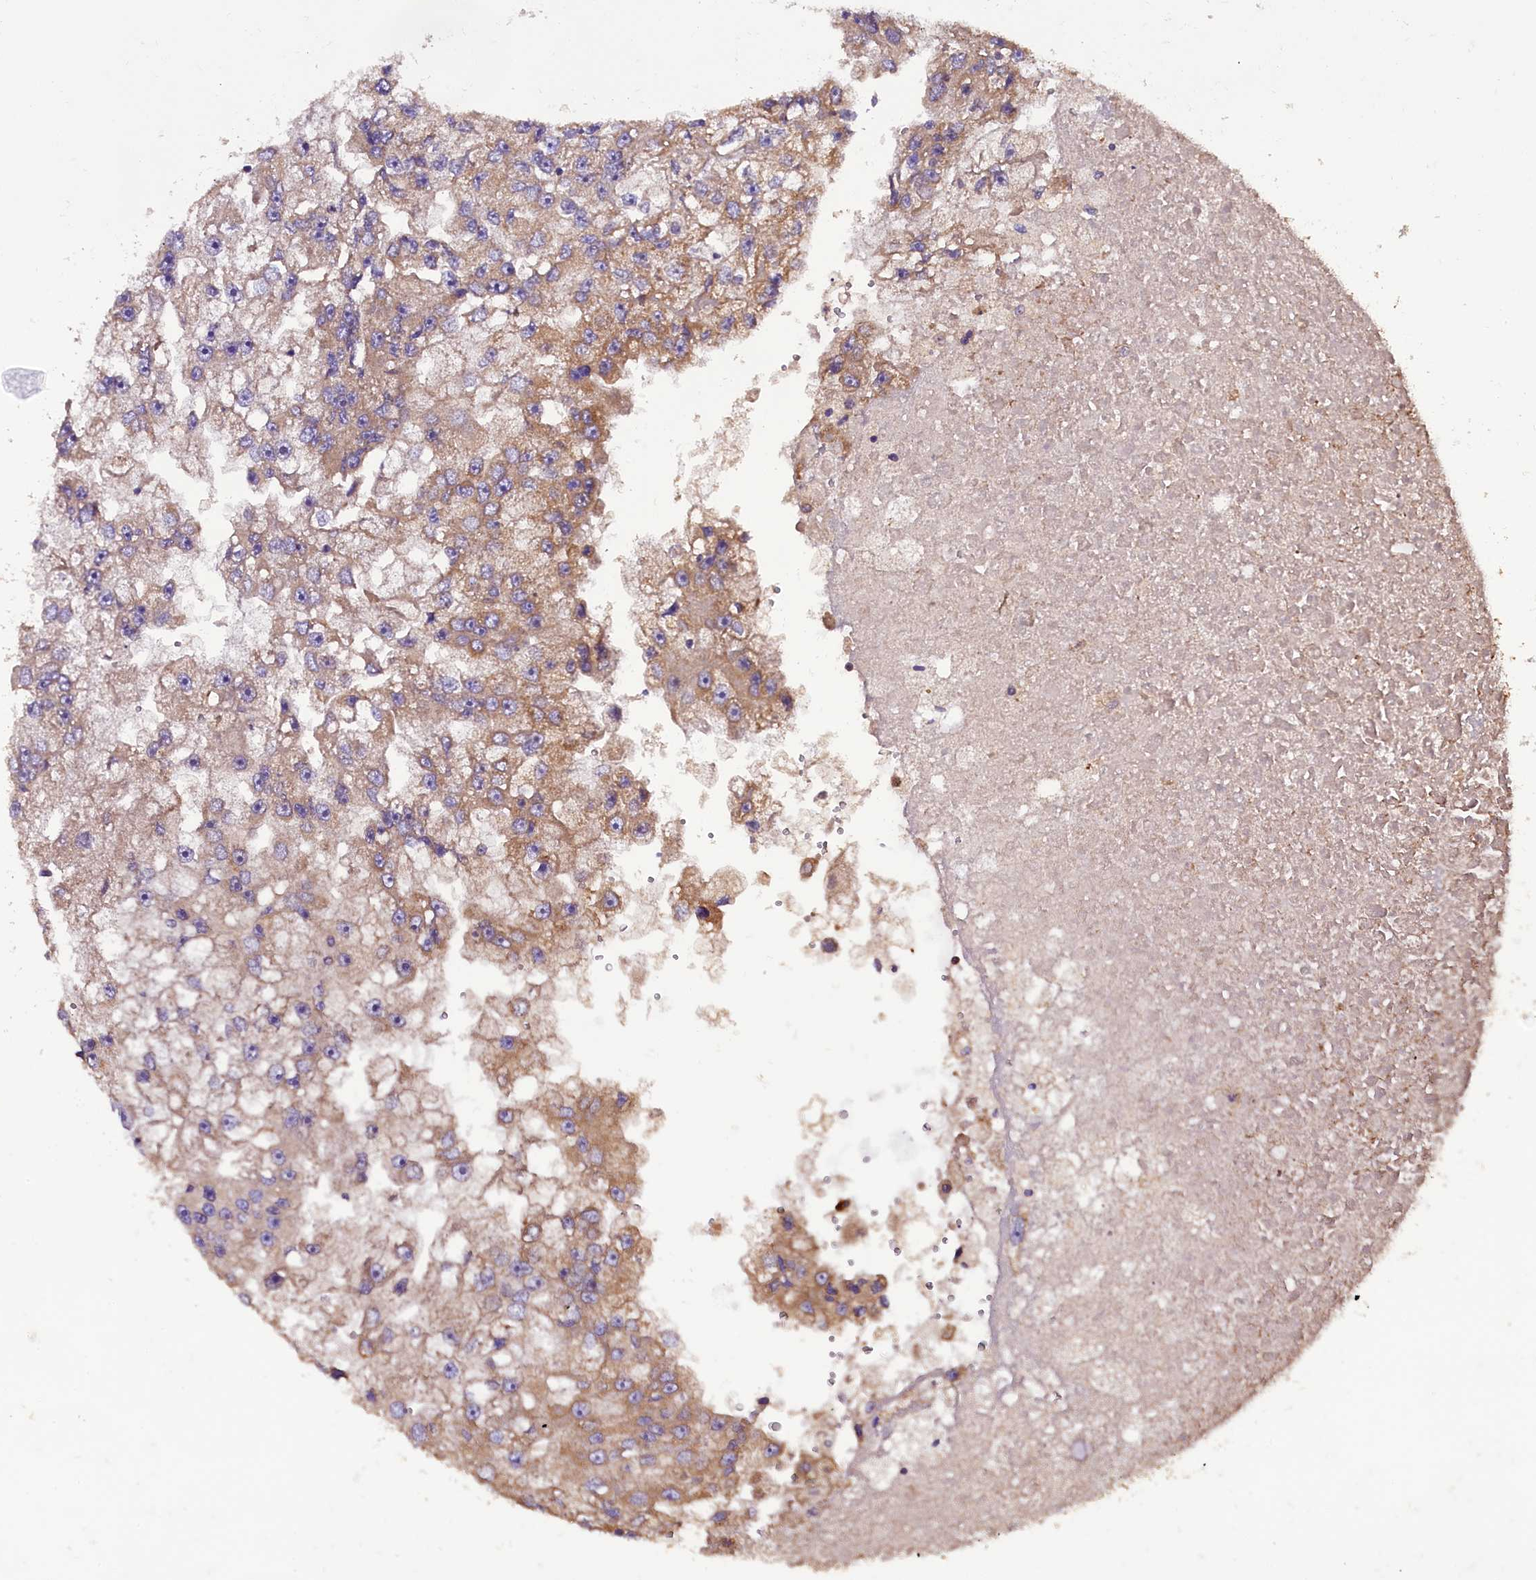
{"staining": {"intensity": "moderate", "quantity": ">75%", "location": "cytoplasmic/membranous"}, "tissue": "renal cancer", "cell_type": "Tumor cells", "image_type": "cancer", "snomed": [{"axis": "morphology", "description": "Adenocarcinoma, NOS"}, {"axis": "topography", "description": "Kidney"}], "caption": "Immunohistochemistry (IHC) image of neoplastic tissue: renal adenocarcinoma stained using immunohistochemistry shows medium levels of moderate protein expression localized specifically in the cytoplasmic/membranous of tumor cells, appearing as a cytoplasmic/membranous brown color.", "gene": "ENKD1", "patient": {"sex": "male", "age": 63}}